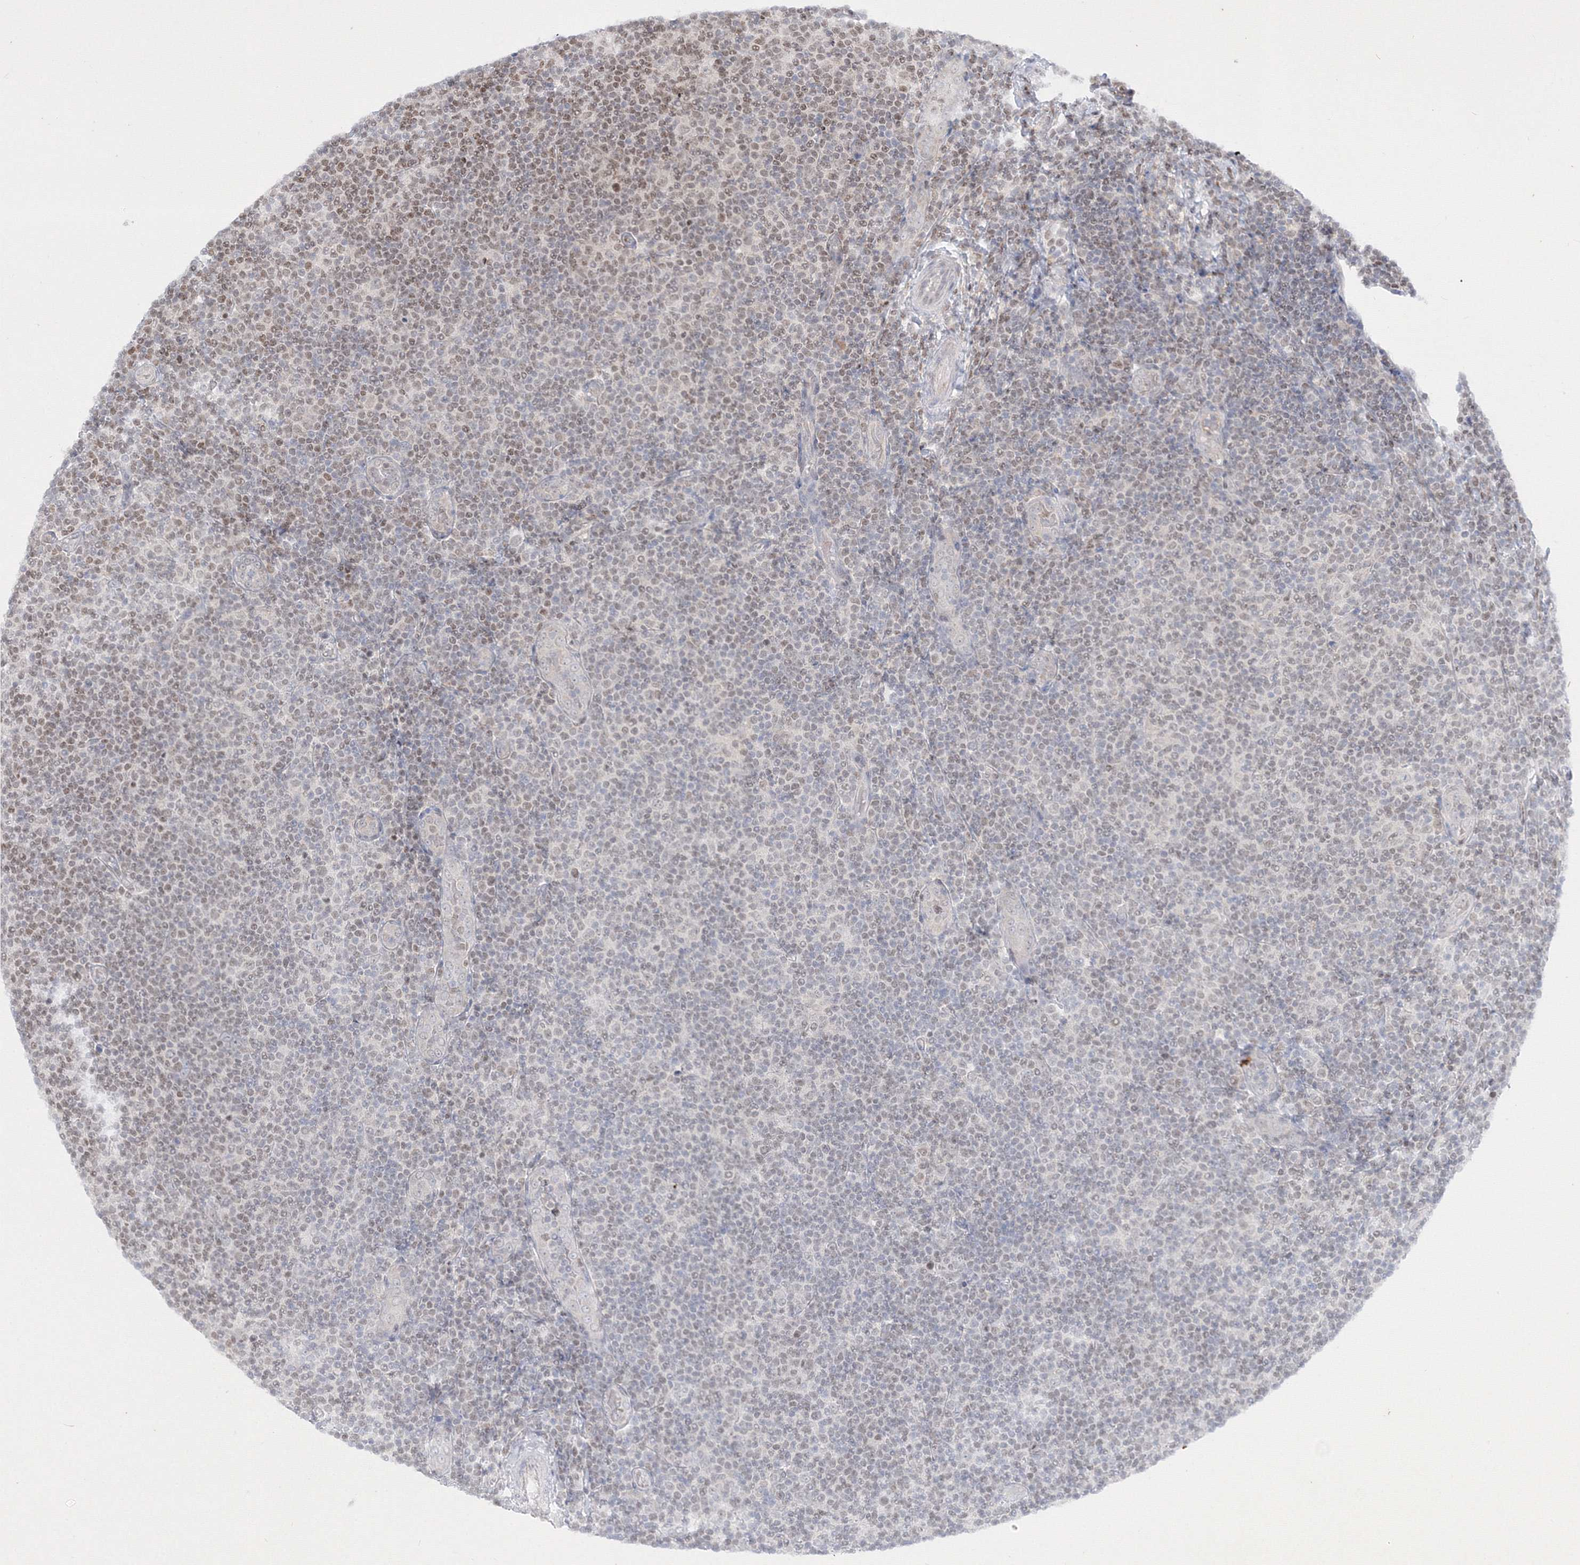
{"staining": {"intensity": "negative", "quantity": "none", "location": "none"}, "tissue": "lymphoma", "cell_type": "Tumor cells", "image_type": "cancer", "snomed": [{"axis": "morphology", "description": "Malignant lymphoma, non-Hodgkin's type, Low grade"}, {"axis": "topography", "description": "Lymph node"}], "caption": "High power microscopy photomicrograph of an IHC photomicrograph of lymphoma, revealing no significant staining in tumor cells.", "gene": "TAB1", "patient": {"sex": "male", "age": 83}}